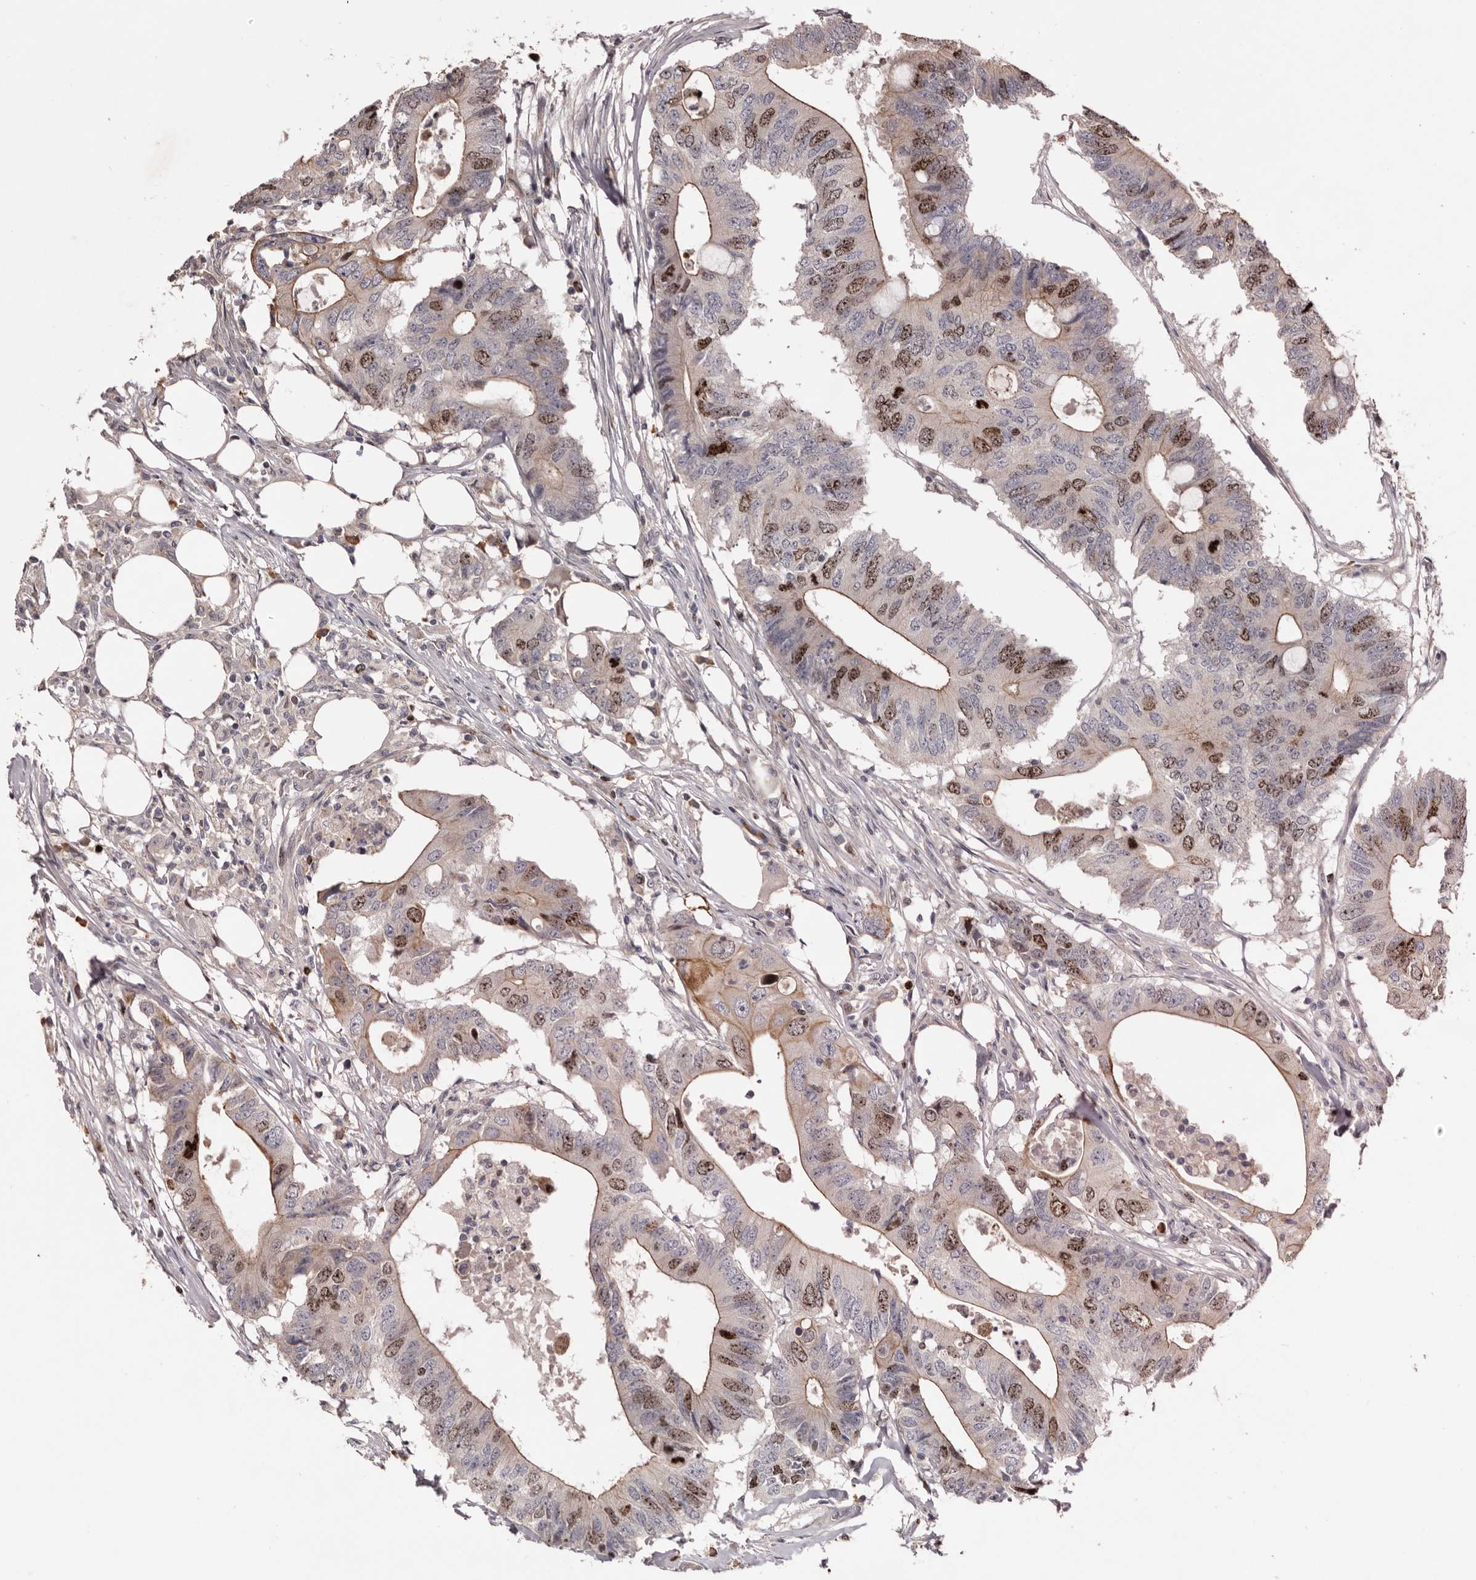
{"staining": {"intensity": "moderate", "quantity": "25%-75%", "location": "nuclear"}, "tissue": "colorectal cancer", "cell_type": "Tumor cells", "image_type": "cancer", "snomed": [{"axis": "morphology", "description": "Adenocarcinoma, NOS"}, {"axis": "topography", "description": "Colon"}], "caption": "Colorectal cancer was stained to show a protein in brown. There is medium levels of moderate nuclear staining in about 25%-75% of tumor cells. (DAB (3,3'-diaminobenzidine) IHC with brightfield microscopy, high magnification).", "gene": "CDCA8", "patient": {"sex": "male", "age": 71}}